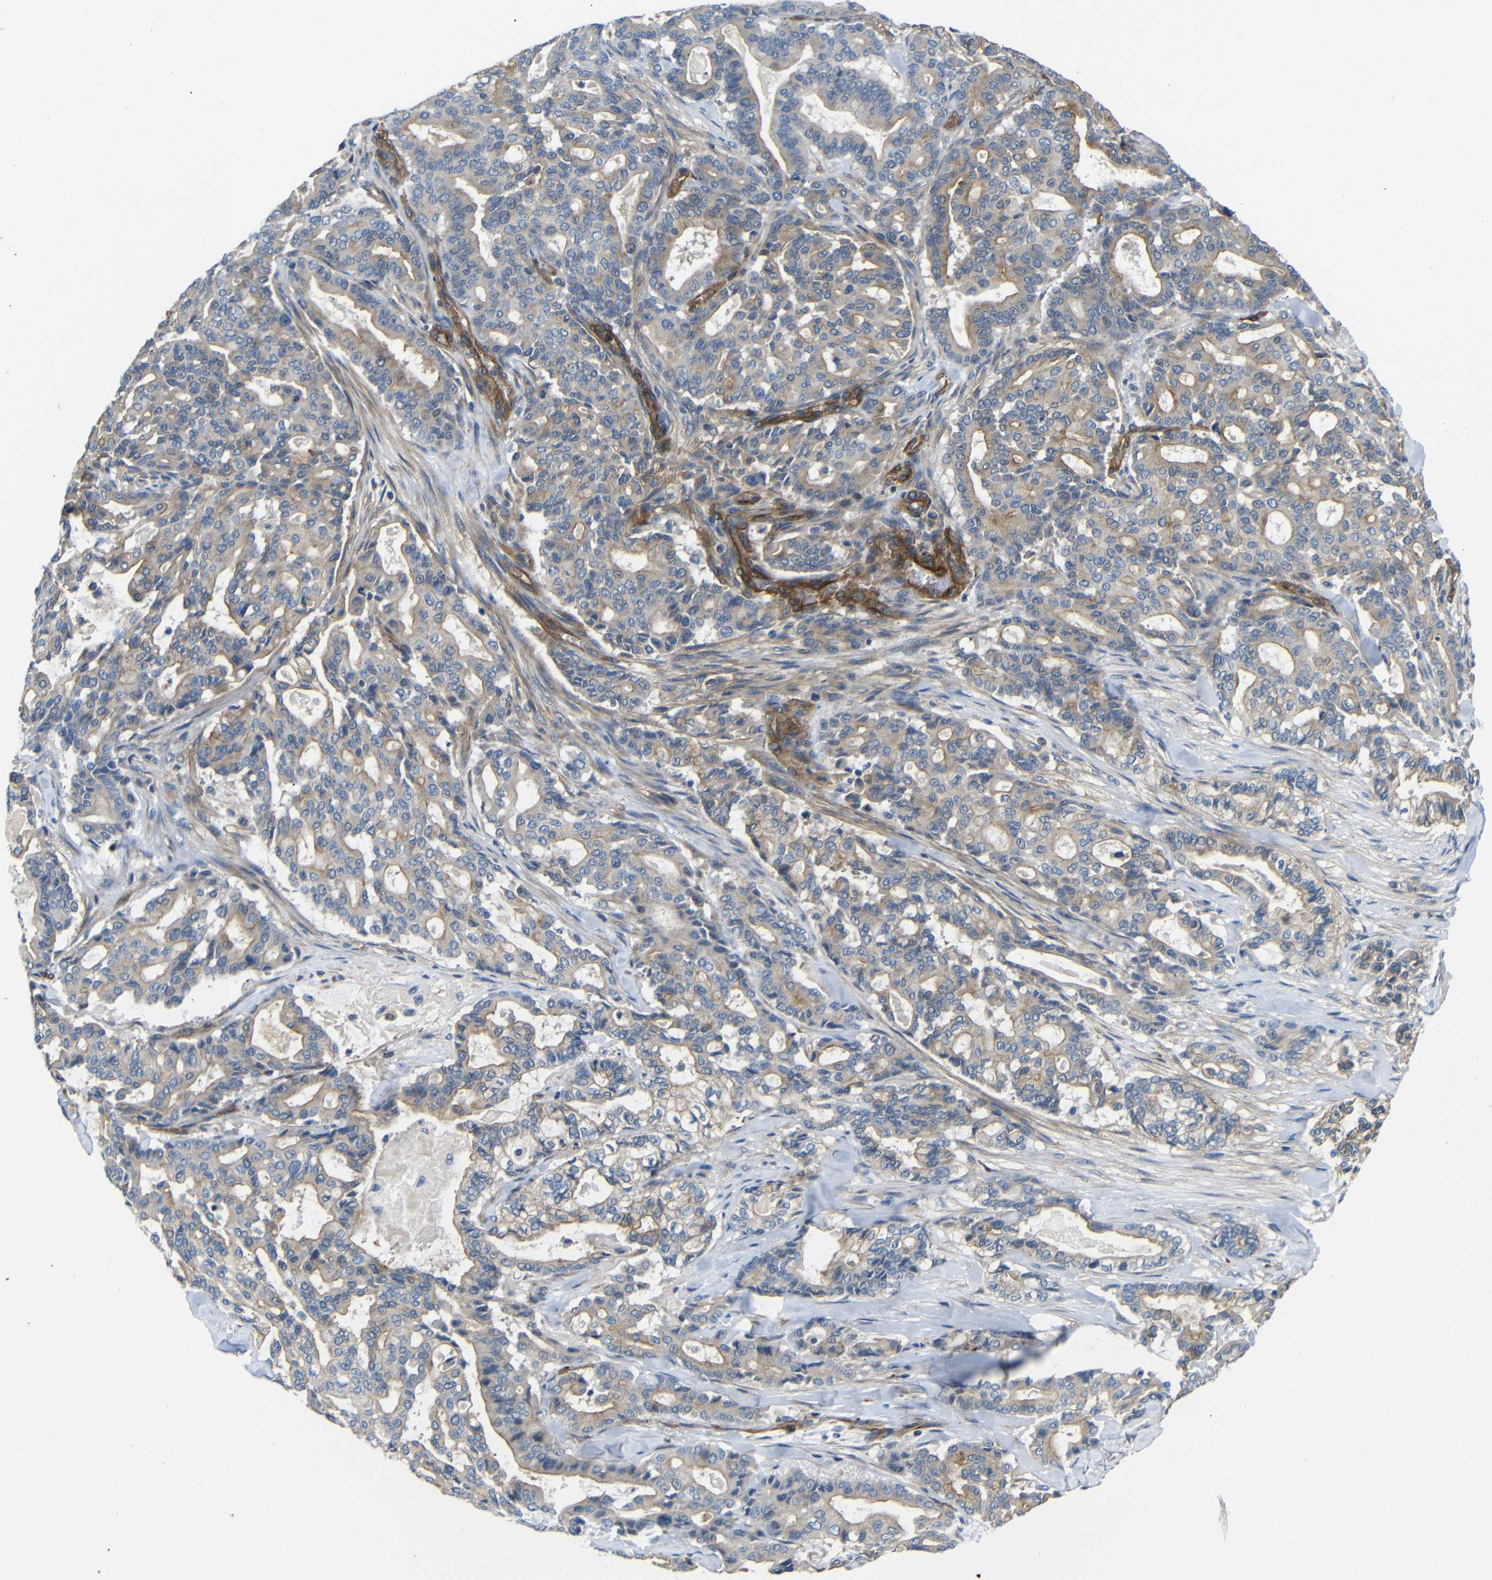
{"staining": {"intensity": "weak", "quantity": ">75%", "location": "cytoplasmic/membranous"}, "tissue": "pancreatic cancer", "cell_type": "Tumor cells", "image_type": "cancer", "snomed": [{"axis": "morphology", "description": "Adenocarcinoma, NOS"}, {"axis": "topography", "description": "Pancreas"}], "caption": "The image demonstrates a brown stain indicating the presence of a protein in the cytoplasmic/membranous of tumor cells in adenocarcinoma (pancreatic). The staining was performed using DAB, with brown indicating positive protein expression. Nuclei are stained blue with hematoxylin.", "gene": "MYO1B", "patient": {"sex": "male", "age": 63}}